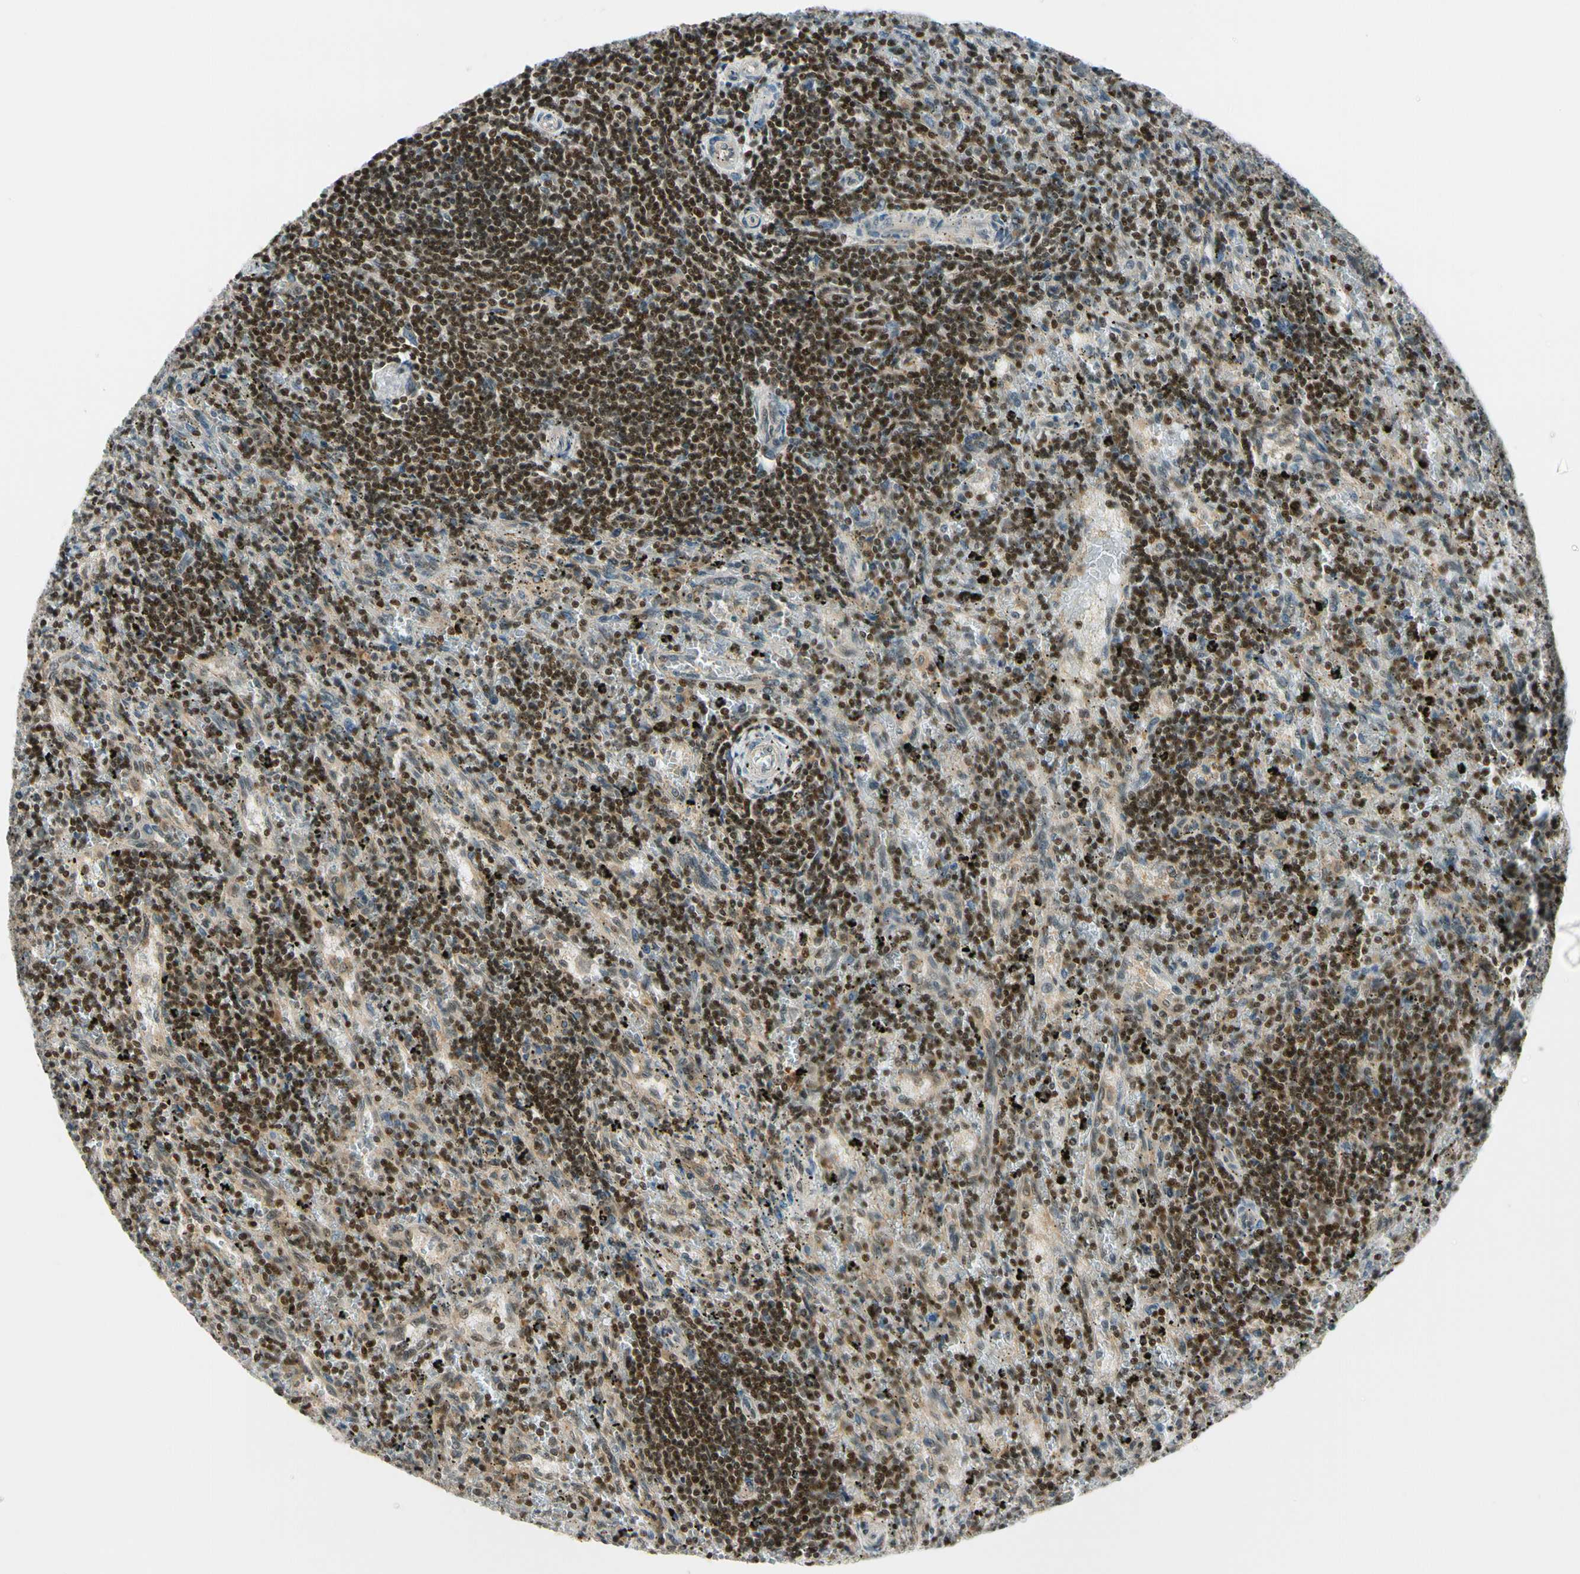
{"staining": {"intensity": "strong", "quantity": ">75%", "location": "cytoplasmic/membranous,nuclear"}, "tissue": "lymphoma", "cell_type": "Tumor cells", "image_type": "cancer", "snomed": [{"axis": "morphology", "description": "Malignant lymphoma, non-Hodgkin's type, Low grade"}, {"axis": "topography", "description": "Spleen"}], "caption": "This micrograph exhibits IHC staining of human lymphoma, with high strong cytoplasmic/membranous and nuclear staining in approximately >75% of tumor cells.", "gene": "DAXX", "patient": {"sex": "male", "age": 76}}